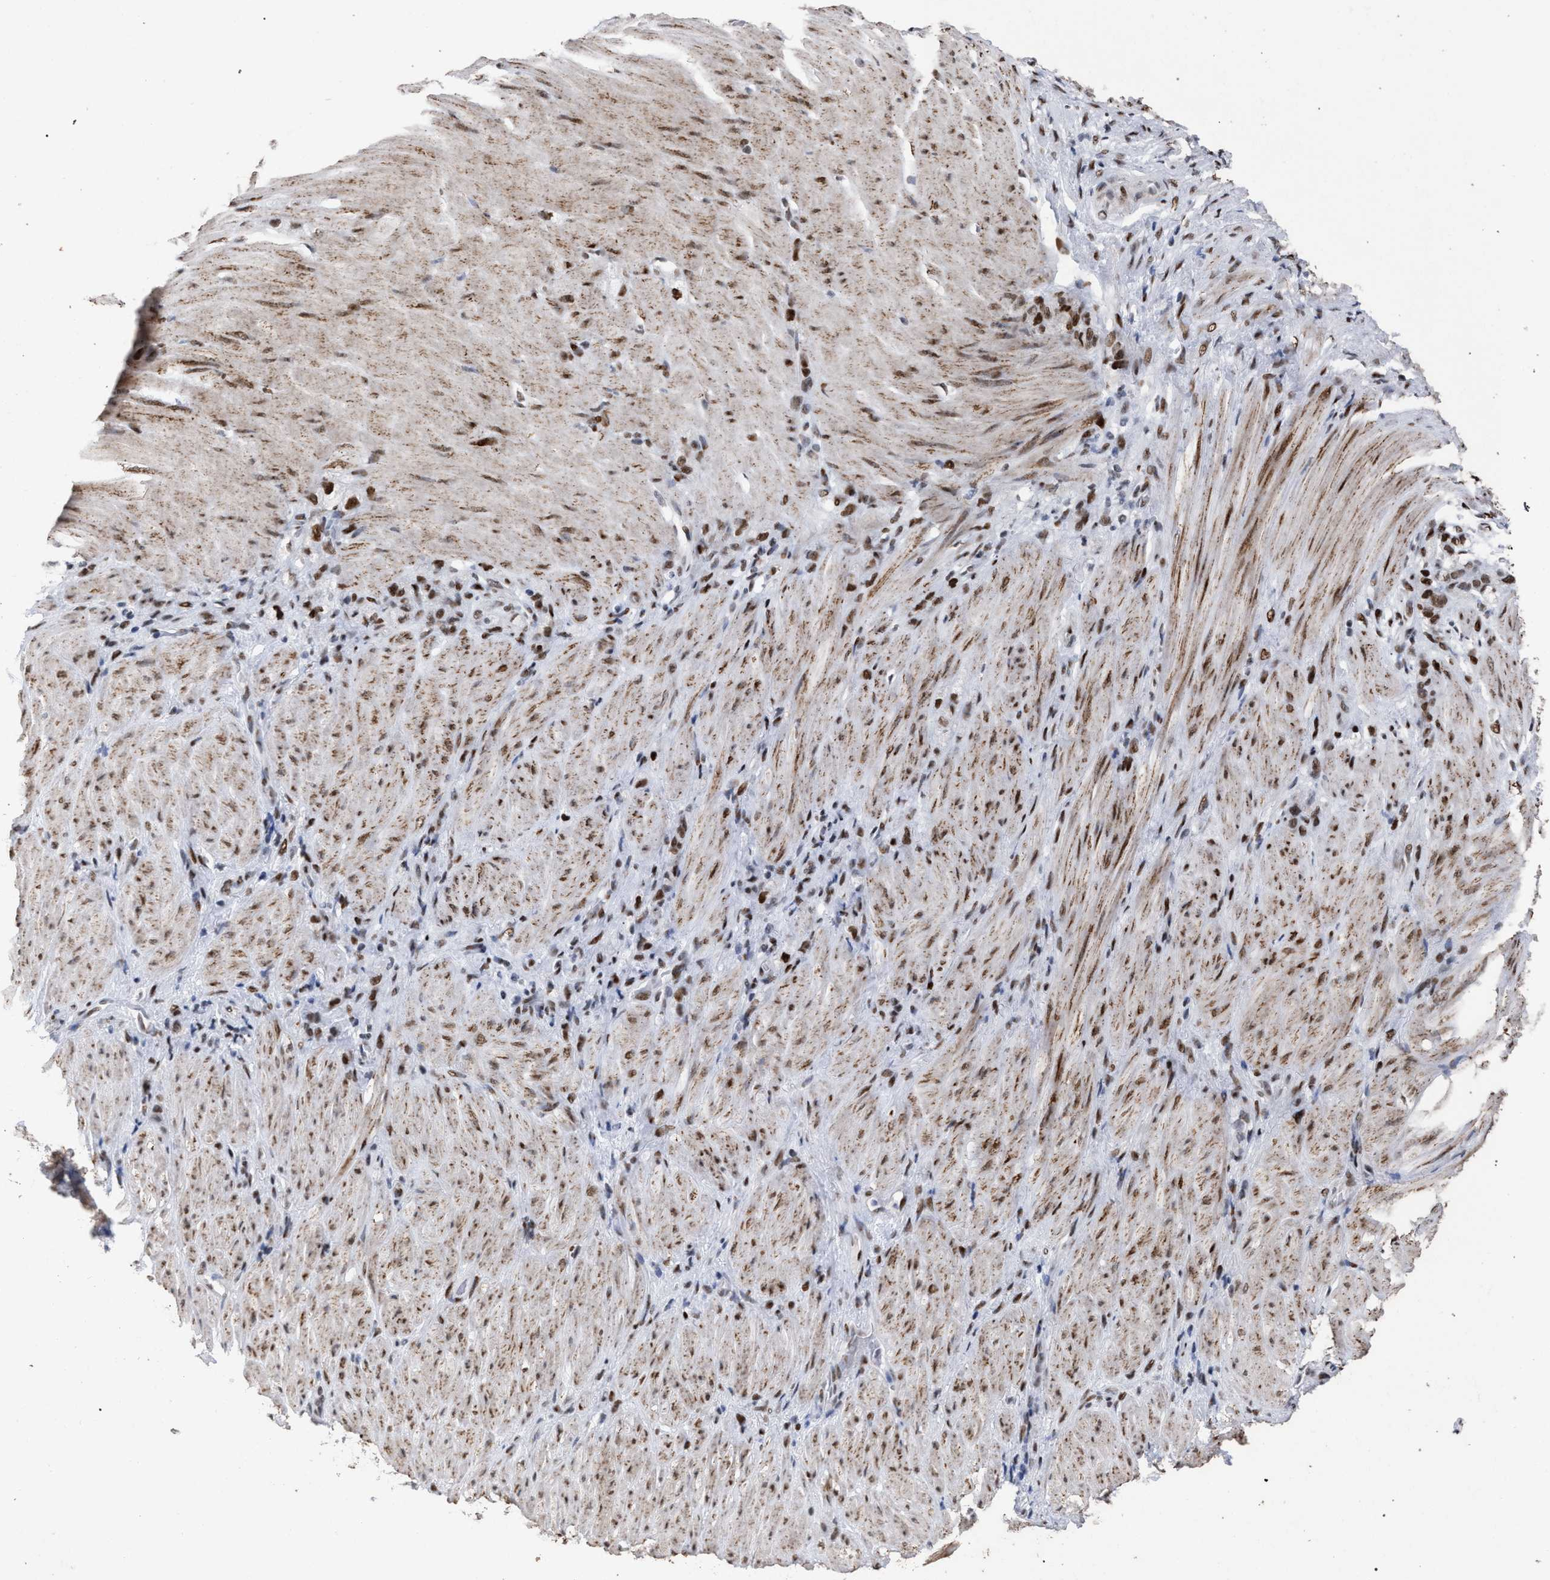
{"staining": {"intensity": "moderate", "quantity": "<25%", "location": "nuclear"}, "tissue": "stomach cancer", "cell_type": "Tumor cells", "image_type": "cancer", "snomed": [{"axis": "morphology", "description": "Normal tissue, NOS"}, {"axis": "morphology", "description": "Adenocarcinoma, NOS"}, {"axis": "topography", "description": "Stomach"}], "caption": "Approximately <25% of tumor cells in human stomach adenocarcinoma show moderate nuclear protein staining as visualized by brown immunohistochemical staining.", "gene": "TP53BP1", "patient": {"sex": "male", "age": 82}}